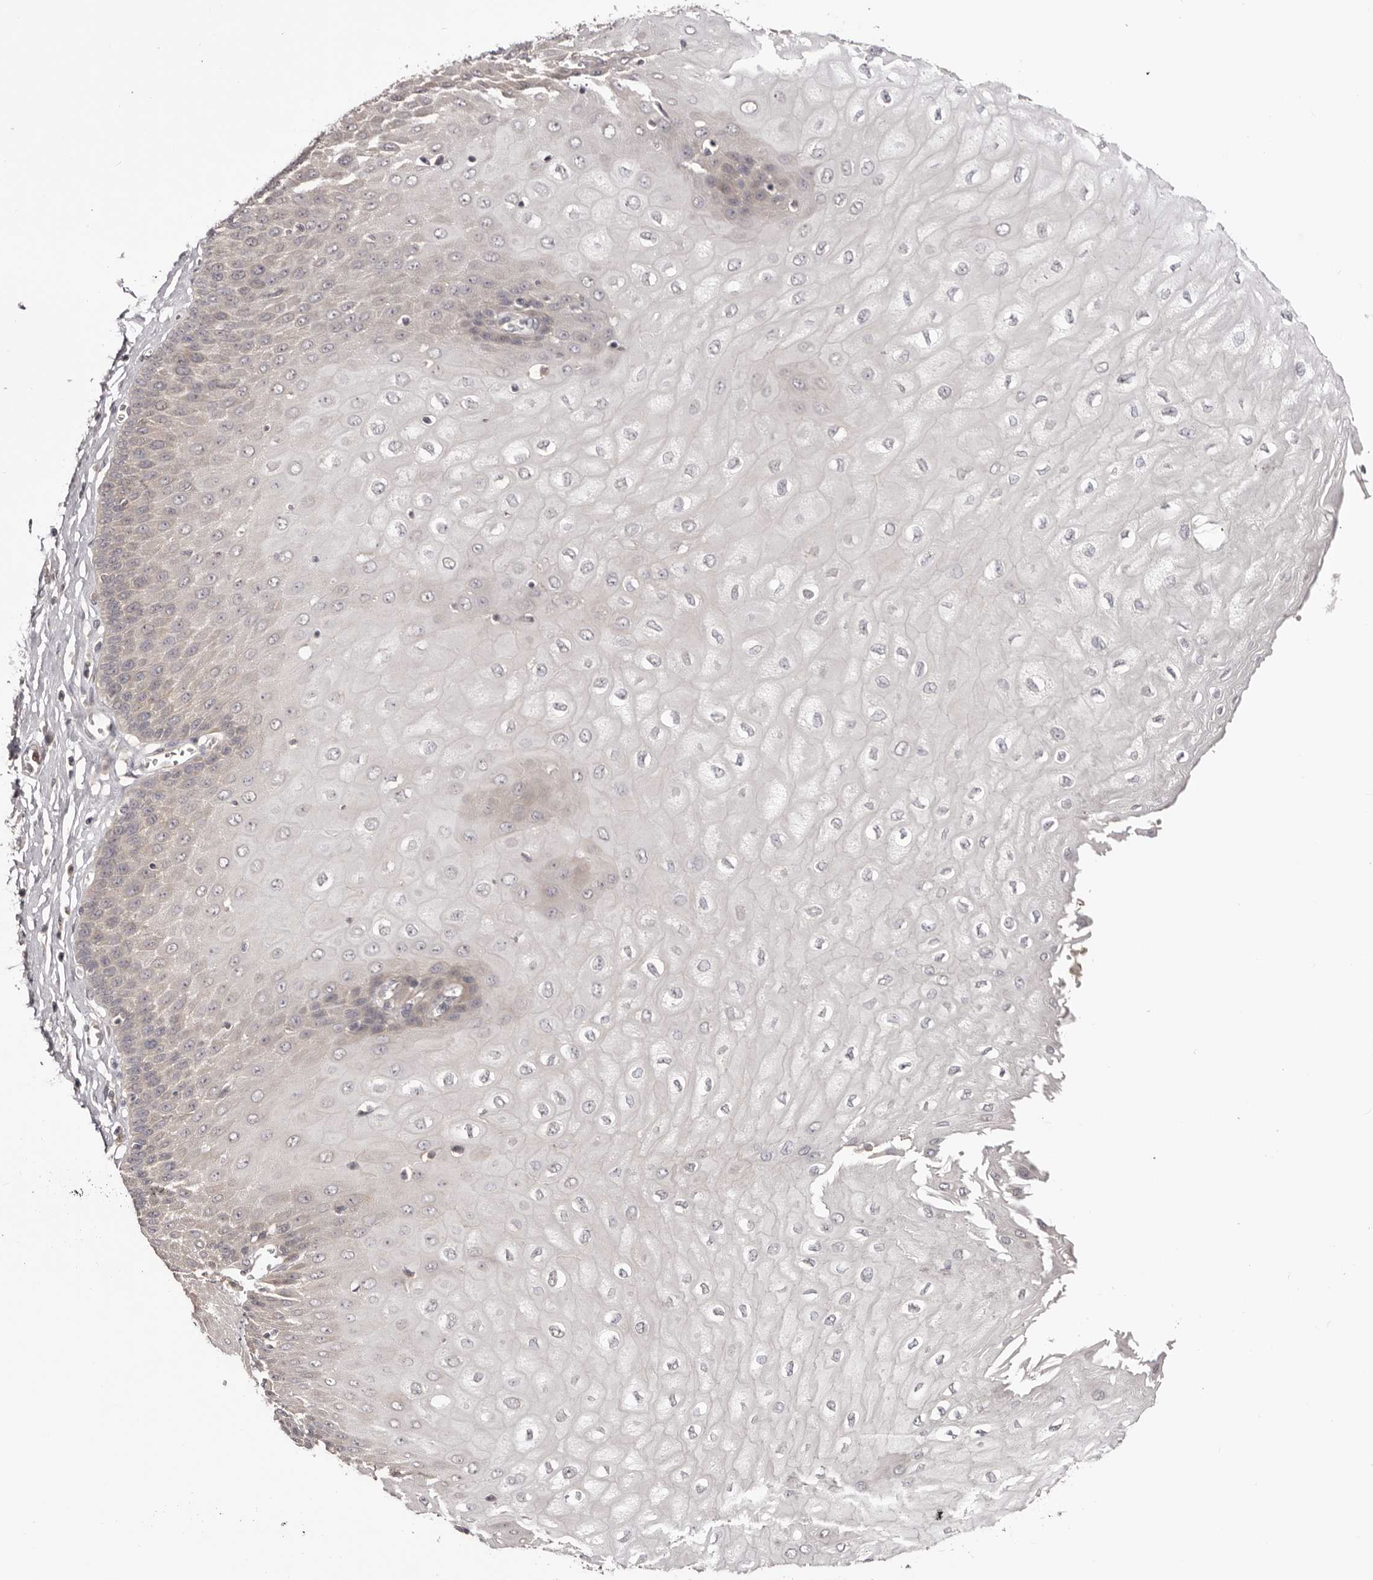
{"staining": {"intensity": "weak", "quantity": "<25%", "location": "cytoplasmic/membranous"}, "tissue": "esophagus", "cell_type": "Squamous epithelial cells", "image_type": "normal", "snomed": [{"axis": "morphology", "description": "Normal tissue, NOS"}, {"axis": "topography", "description": "Esophagus"}], "caption": "Protein analysis of unremarkable esophagus exhibits no significant positivity in squamous epithelial cells.", "gene": "KCNJ8", "patient": {"sex": "male", "age": 60}}